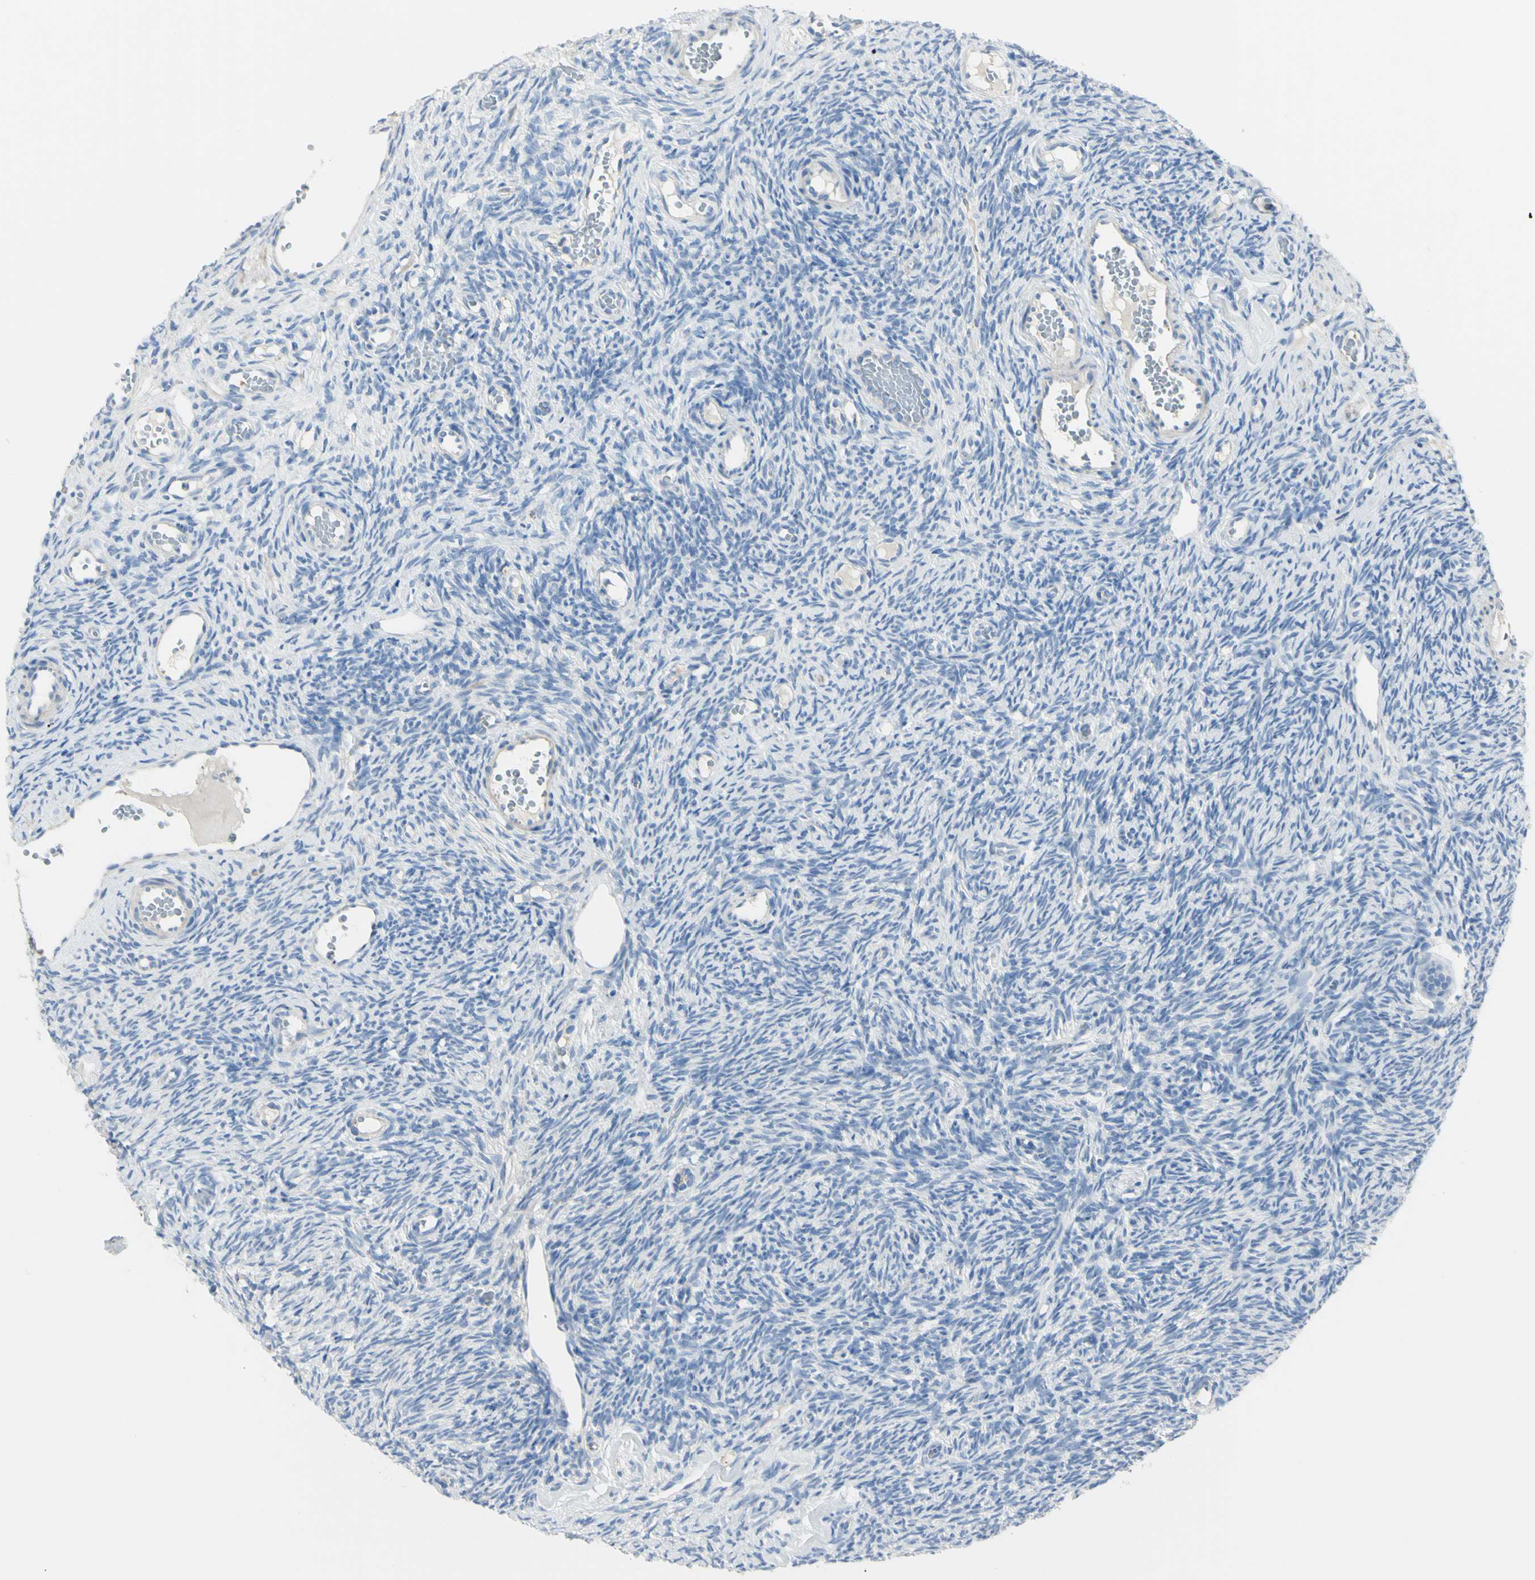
{"staining": {"intensity": "negative", "quantity": "none", "location": "none"}, "tissue": "ovary", "cell_type": "Ovarian stroma cells", "image_type": "normal", "snomed": [{"axis": "morphology", "description": "Normal tissue, NOS"}, {"axis": "topography", "description": "Ovary"}], "caption": "This is an IHC photomicrograph of benign ovary. There is no expression in ovarian stroma cells.", "gene": "B4GALT3", "patient": {"sex": "female", "age": 35}}